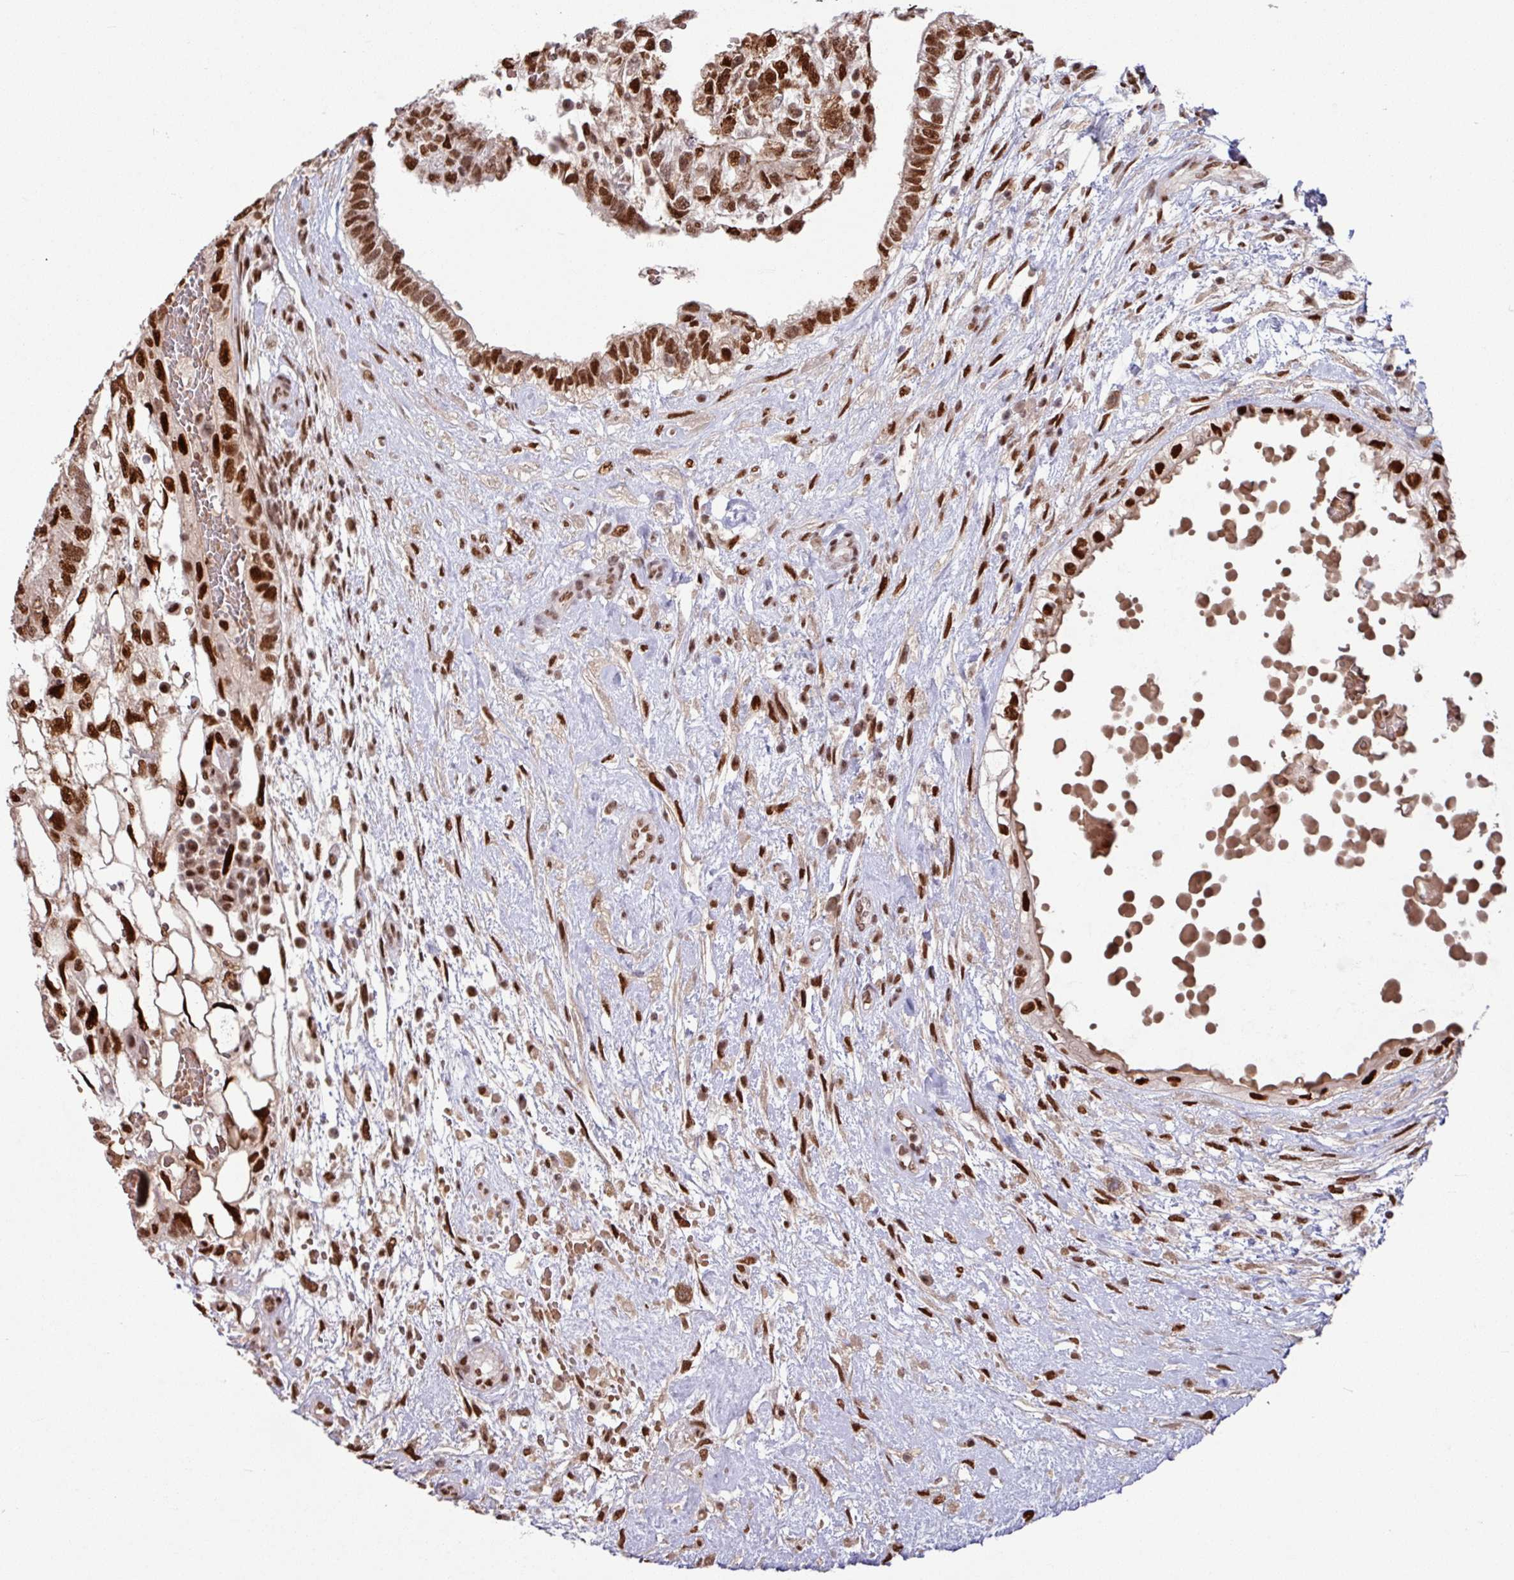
{"staining": {"intensity": "strong", "quantity": ">75%", "location": "nuclear"}, "tissue": "testis cancer", "cell_type": "Tumor cells", "image_type": "cancer", "snomed": [{"axis": "morphology", "description": "Normal tissue, NOS"}, {"axis": "morphology", "description": "Carcinoma, Embryonal, NOS"}, {"axis": "topography", "description": "Testis"}], "caption": "Strong nuclear protein staining is identified in approximately >75% of tumor cells in testis cancer. (brown staining indicates protein expression, while blue staining denotes nuclei).", "gene": "TDG", "patient": {"sex": "male", "age": 32}}